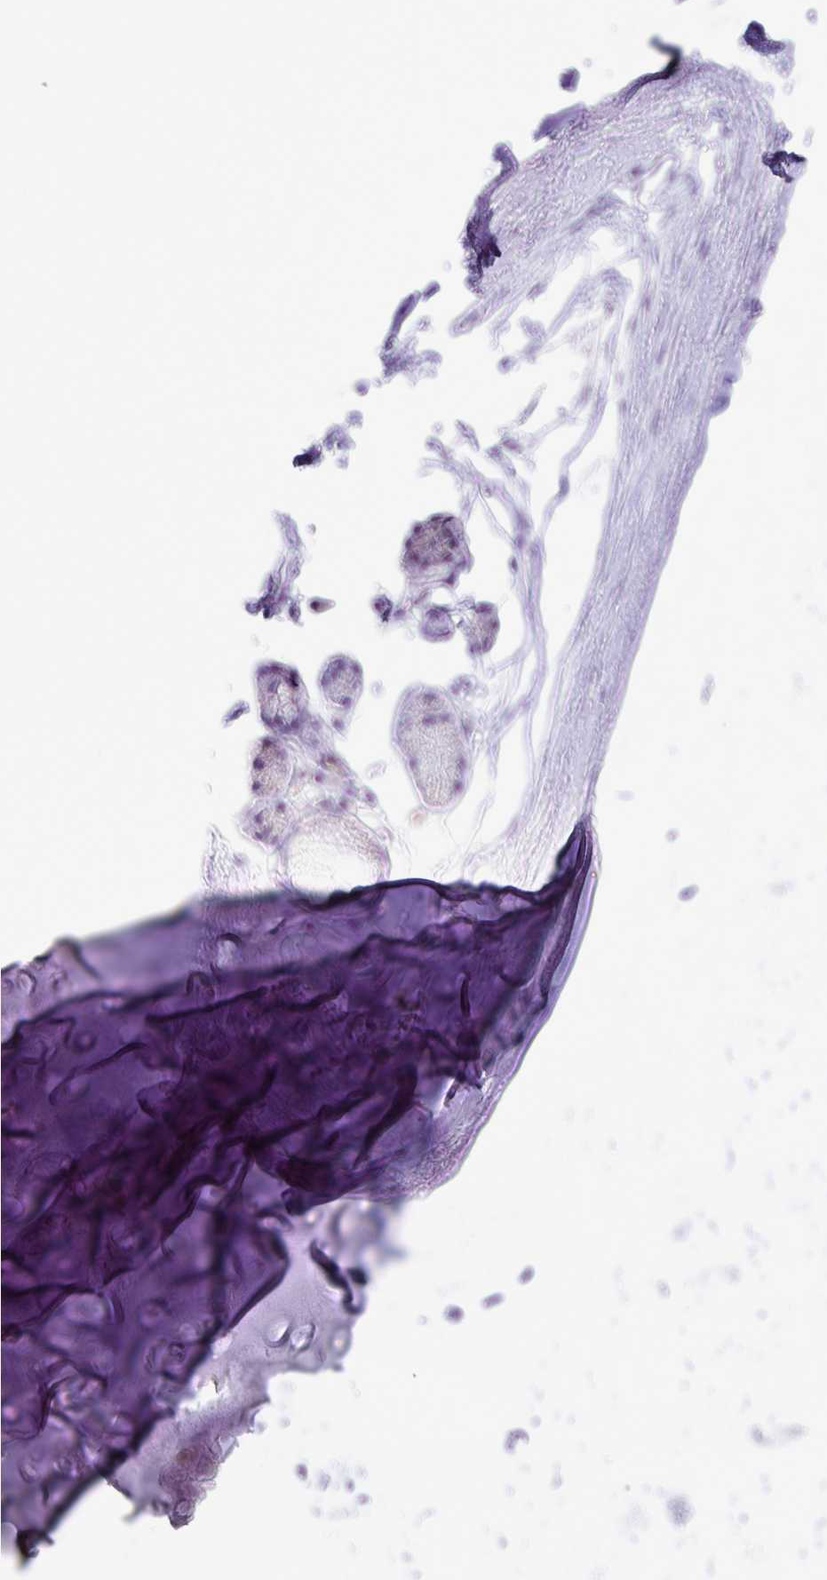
{"staining": {"intensity": "negative", "quantity": "none", "location": "none"}, "tissue": "adipose tissue", "cell_type": "Adipocytes", "image_type": "normal", "snomed": [{"axis": "morphology", "description": "Normal tissue, NOS"}, {"axis": "topography", "description": "Lymph node"}, {"axis": "topography", "description": "Cartilage tissue"}, {"axis": "topography", "description": "Bronchus"}], "caption": "This is an immunohistochemistry photomicrograph of normal human adipose tissue. There is no staining in adipocytes.", "gene": "STIMATE", "patient": {"sex": "female", "age": 70}}